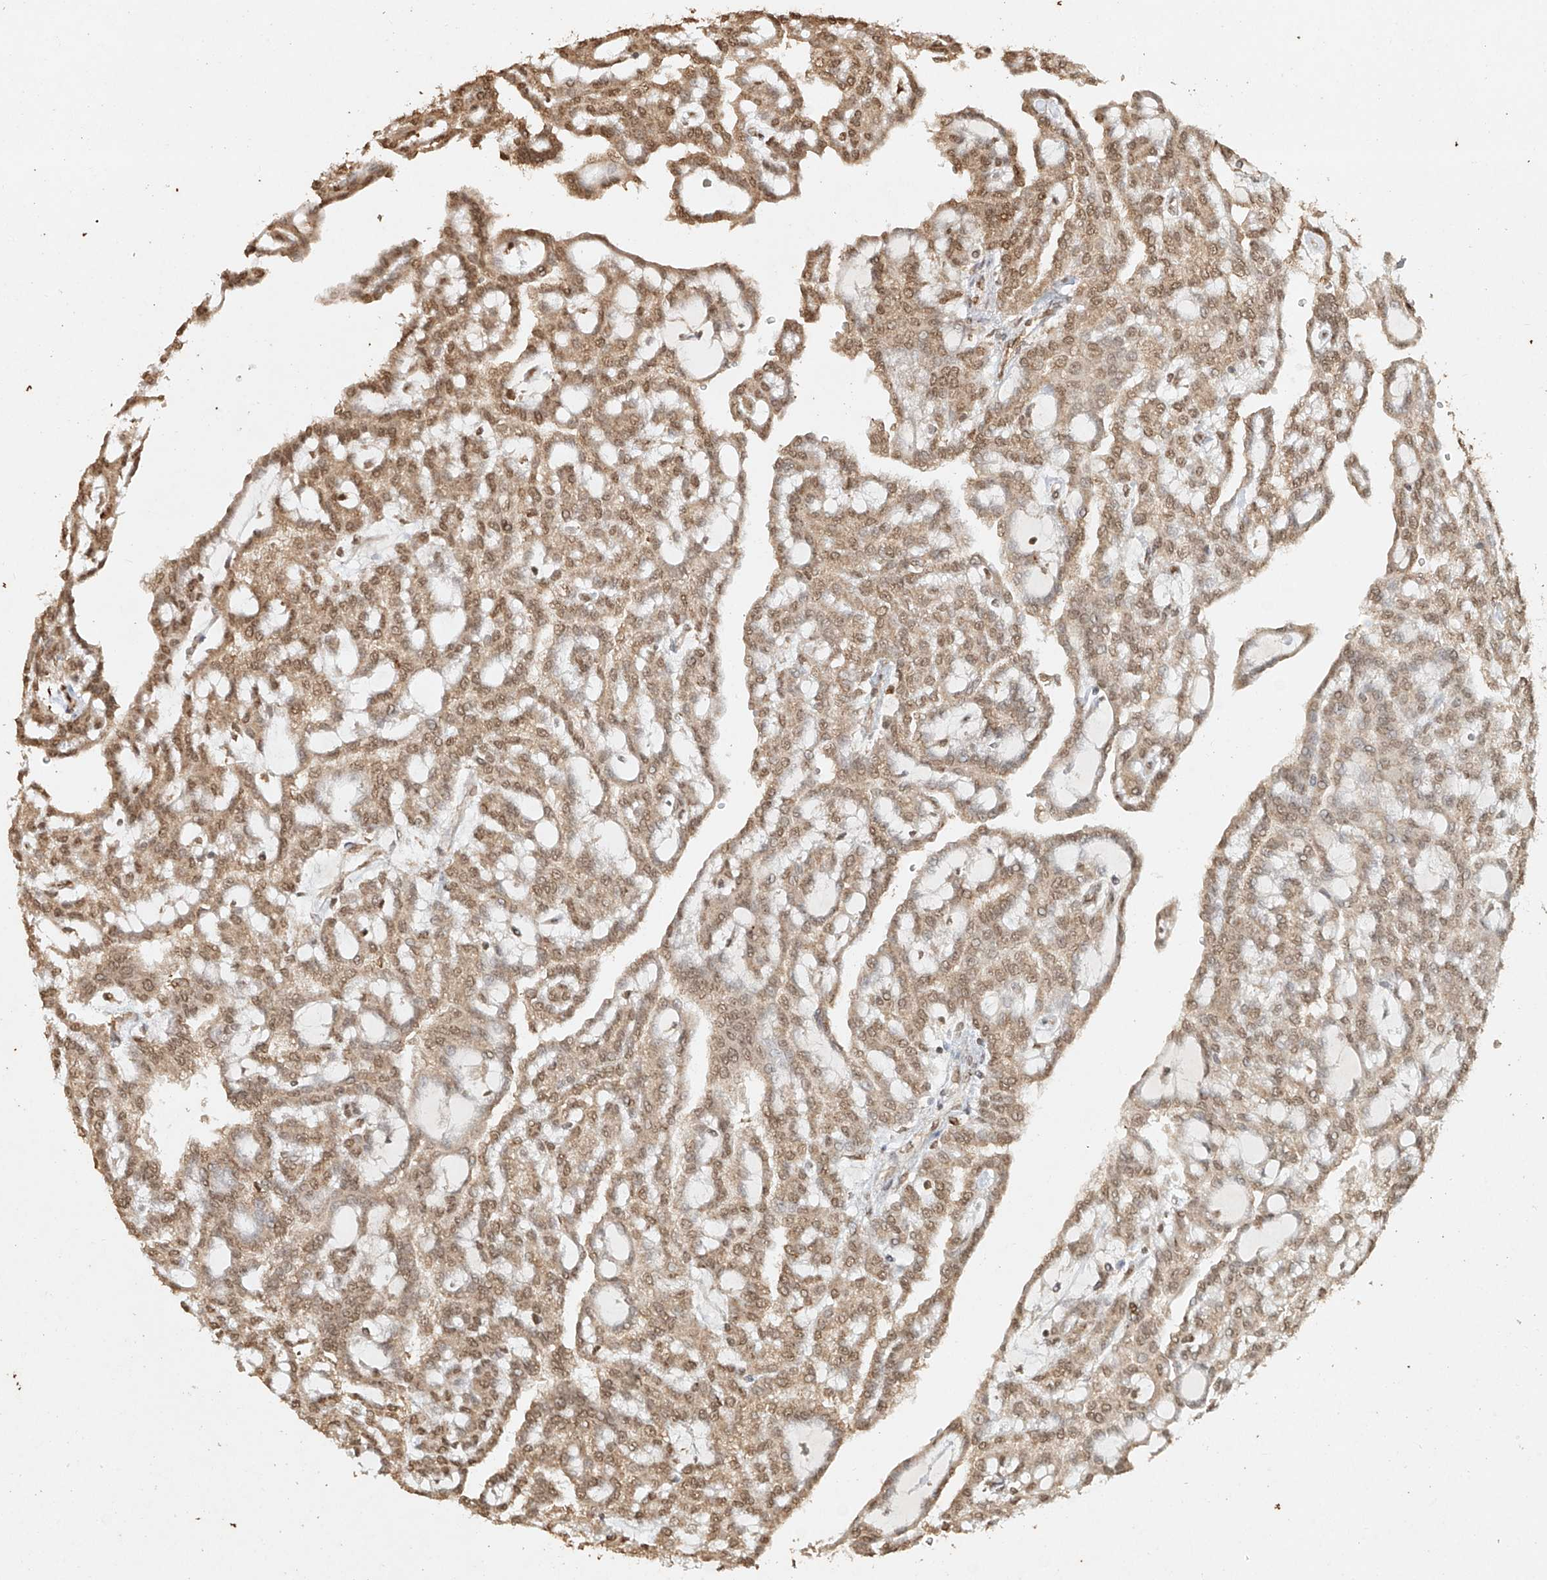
{"staining": {"intensity": "moderate", "quantity": ">75%", "location": "cytoplasmic/membranous,nuclear"}, "tissue": "renal cancer", "cell_type": "Tumor cells", "image_type": "cancer", "snomed": [{"axis": "morphology", "description": "Adenocarcinoma, NOS"}, {"axis": "topography", "description": "Kidney"}], "caption": "Immunohistochemistry (IHC) (DAB (3,3'-diaminobenzidine)) staining of human renal cancer (adenocarcinoma) shows moderate cytoplasmic/membranous and nuclear protein positivity in approximately >75% of tumor cells.", "gene": "TIGAR", "patient": {"sex": "male", "age": 63}}